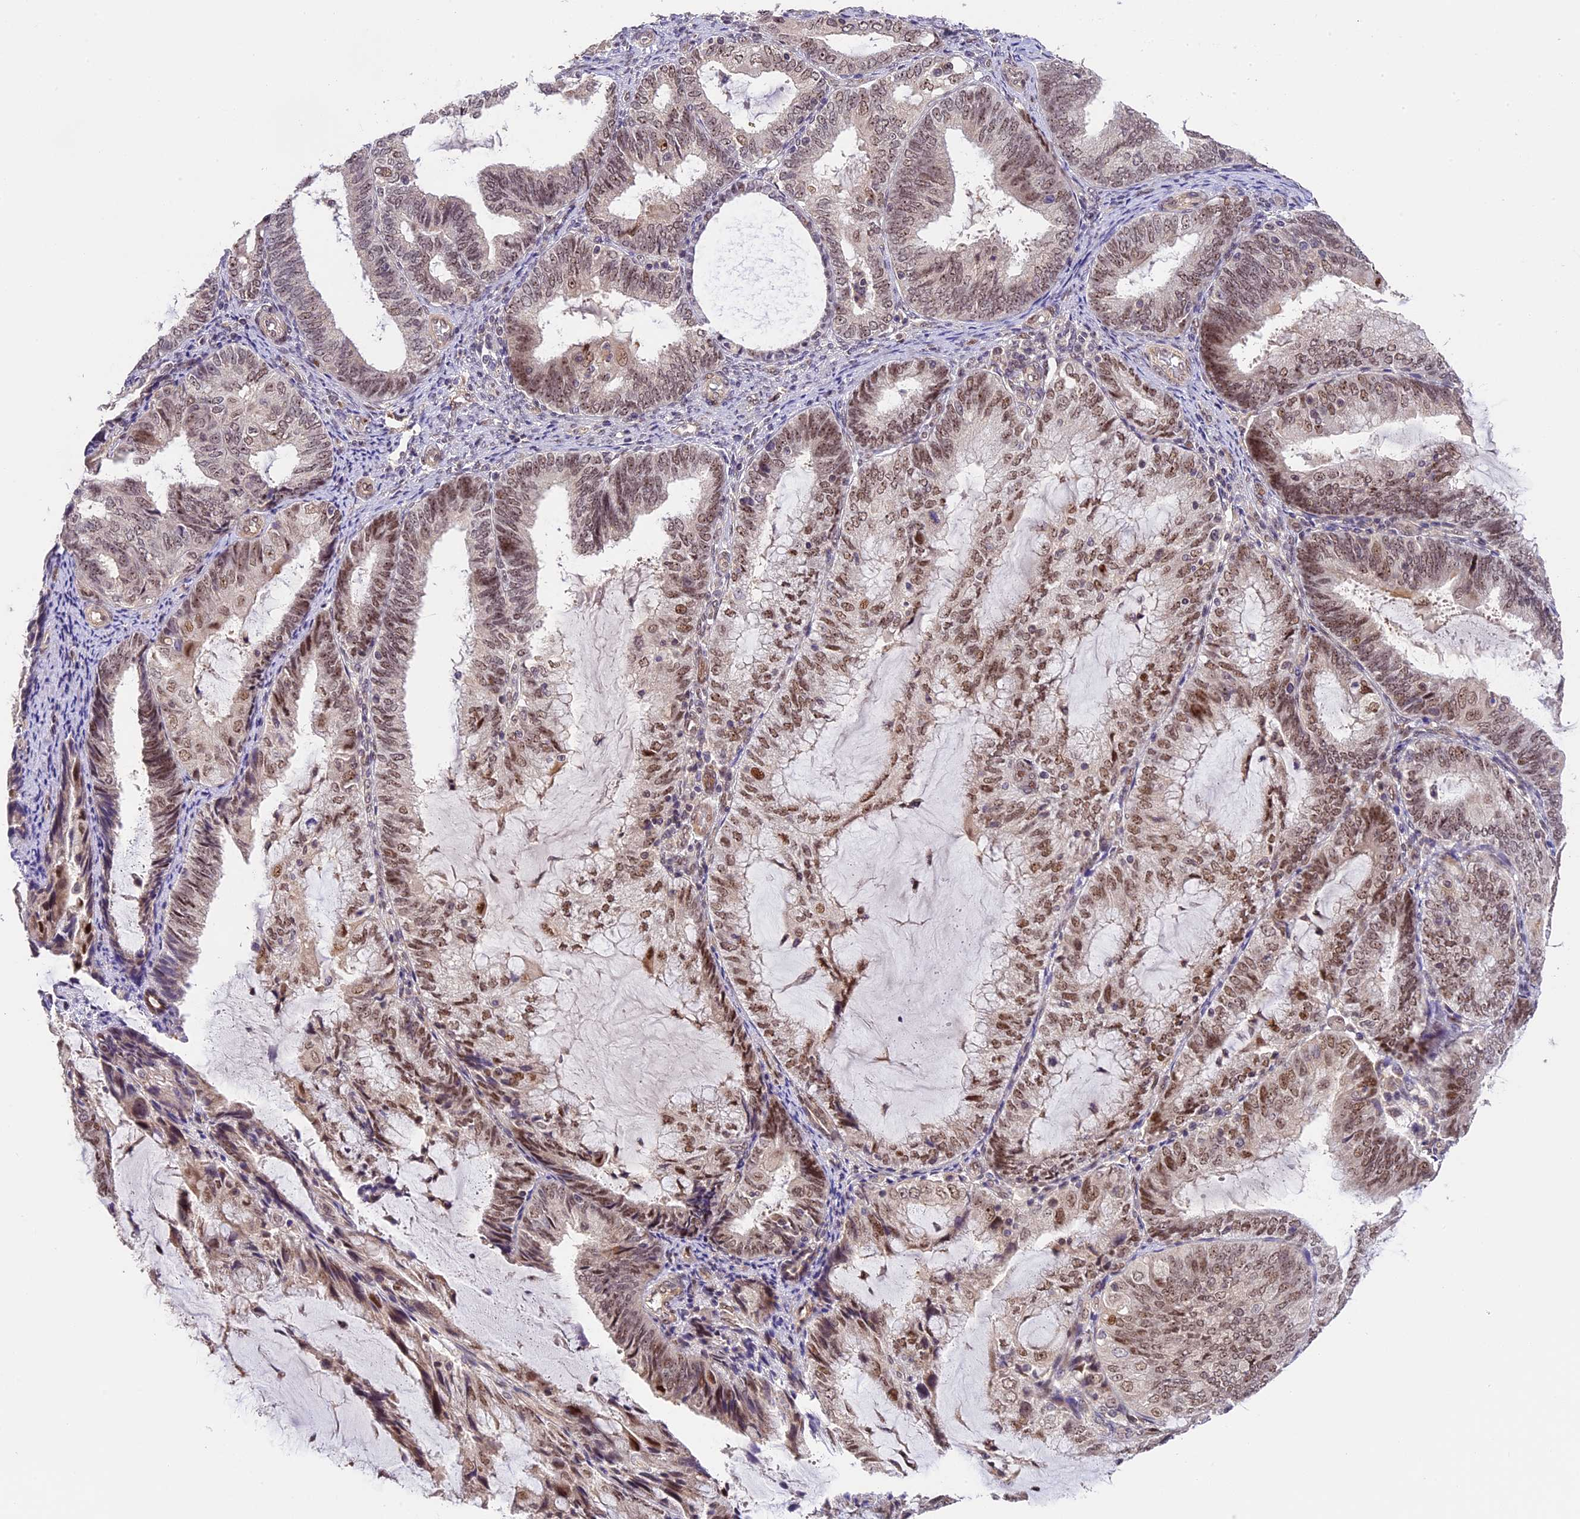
{"staining": {"intensity": "moderate", "quantity": "25%-75%", "location": "nuclear"}, "tissue": "endometrial cancer", "cell_type": "Tumor cells", "image_type": "cancer", "snomed": [{"axis": "morphology", "description": "Adenocarcinoma, NOS"}, {"axis": "topography", "description": "Endometrium"}], "caption": "Brown immunohistochemical staining in endometrial cancer (adenocarcinoma) demonstrates moderate nuclear staining in about 25%-75% of tumor cells.", "gene": "ZAR1L", "patient": {"sex": "female", "age": 81}}